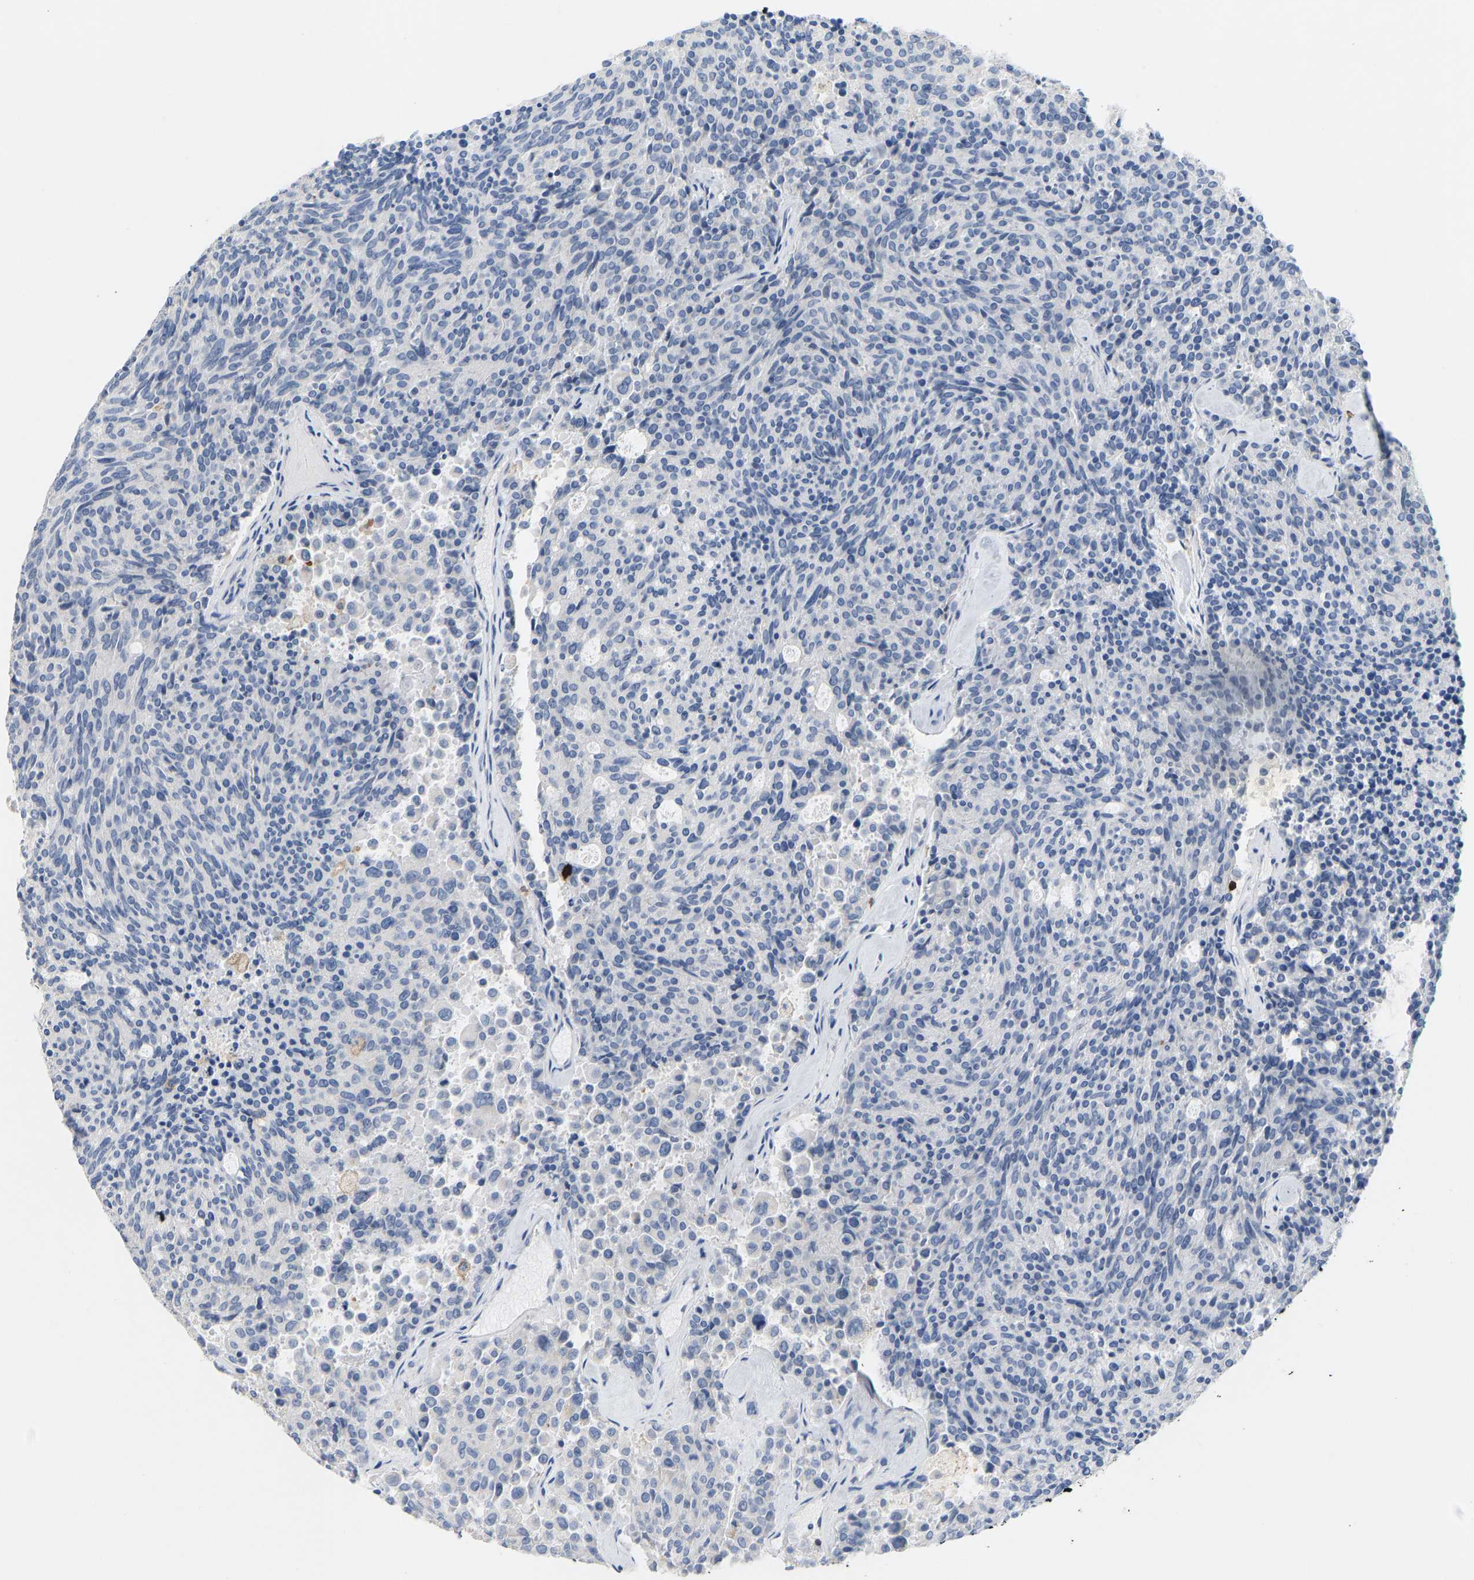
{"staining": {"intensity": "negative", "quantity": "none", "location": "none"}, "tissue": "carcinoid", "cell_type": "Tumor cells", "image_type": "cancer", "snomed": [{"axis": "morphology", "description": "Carcinoid, malignant, NOS"}, {"axis": "topography", "description": "Pancreas"}], "caption": "A high-resolution micrograph shows IHC staining of malignant carcinoid, which reveals no significant staining in tumor cells.", "gene": "EVL", "patient": {"sex": "female", "age": 54}}